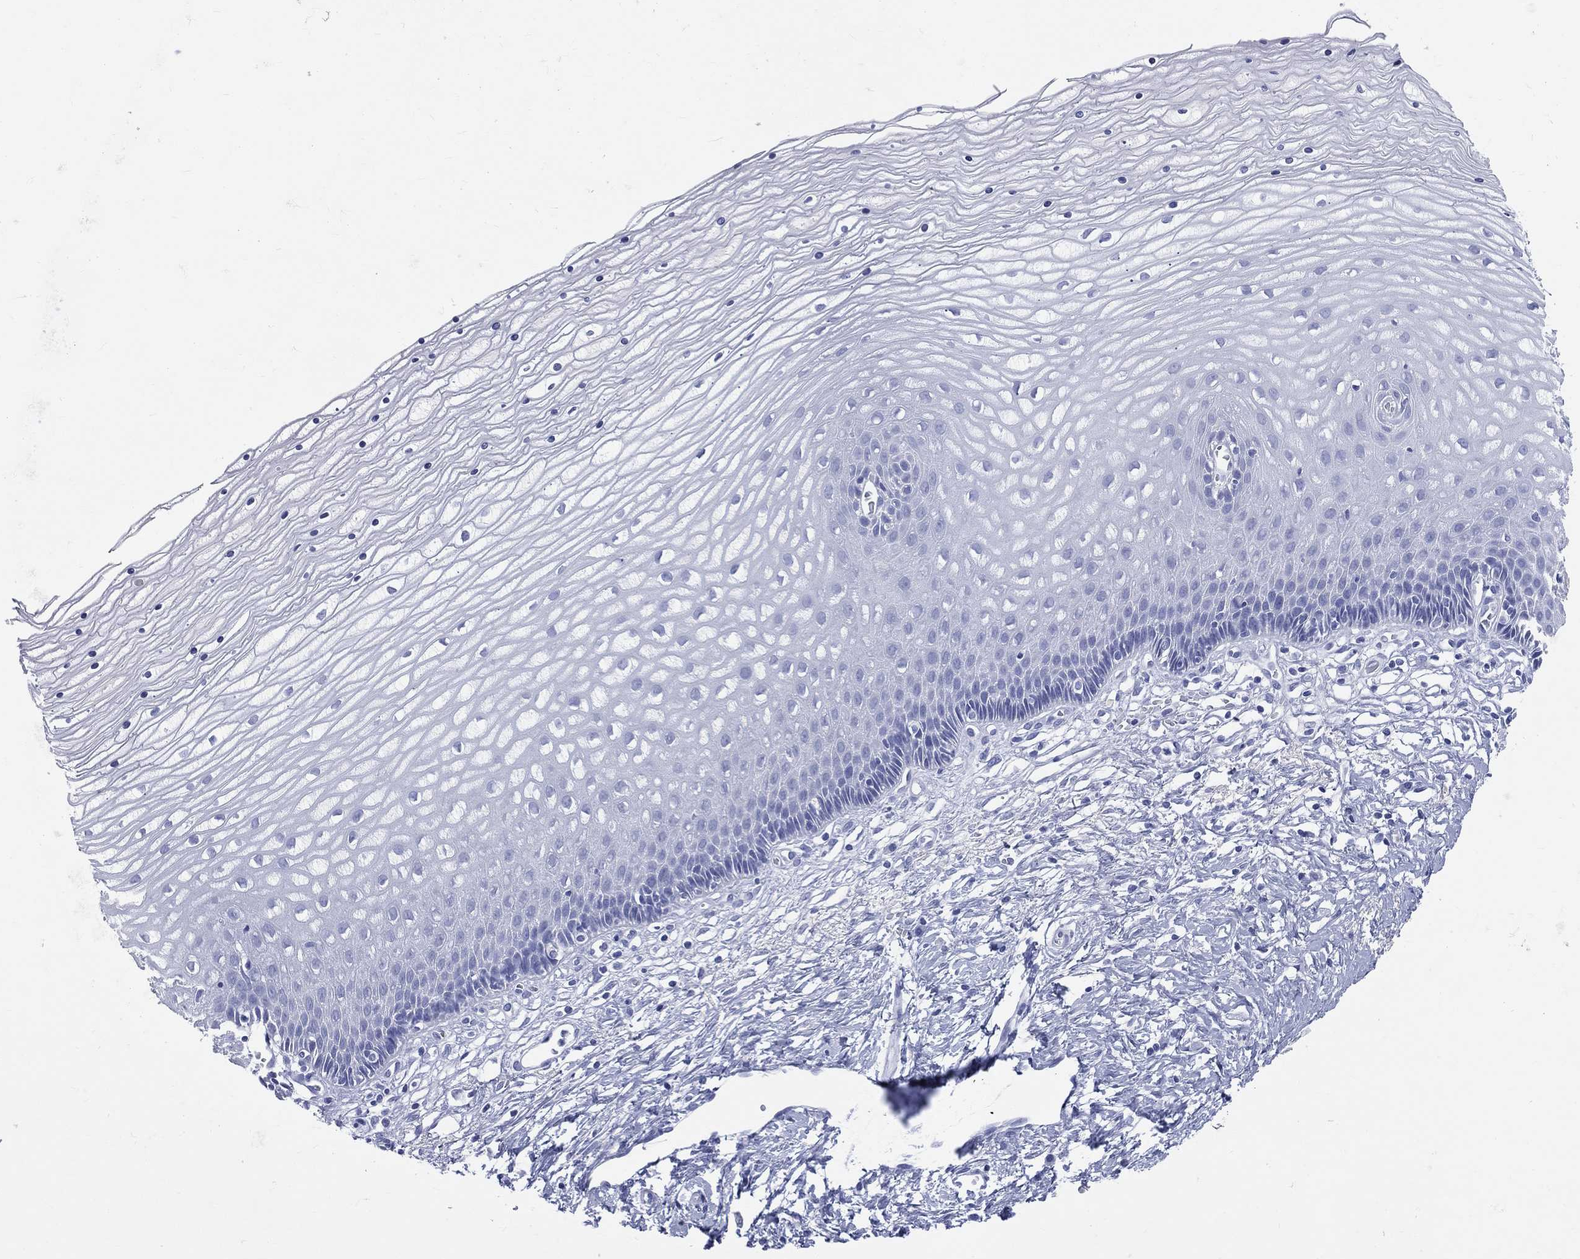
{"staining": {"intensity": "negative", "quantity": "none", "location": "none"}, "tissue": "cervix", "cell_type": "Glandular cells", "image_type": "normal", "snomed": [{"axis": "morphology", "description": "Normal tissue, NOS"}, {"axis": "topography", "description": "Cervix"}], "caption": "DAB (3,3'-diaminobenzidine) immunohistochemical staining of normal human cervix exhibits no significant expression in glandular cells.", "gene": "CYLC1", "patient": {"sex": "female", "age": 35}}